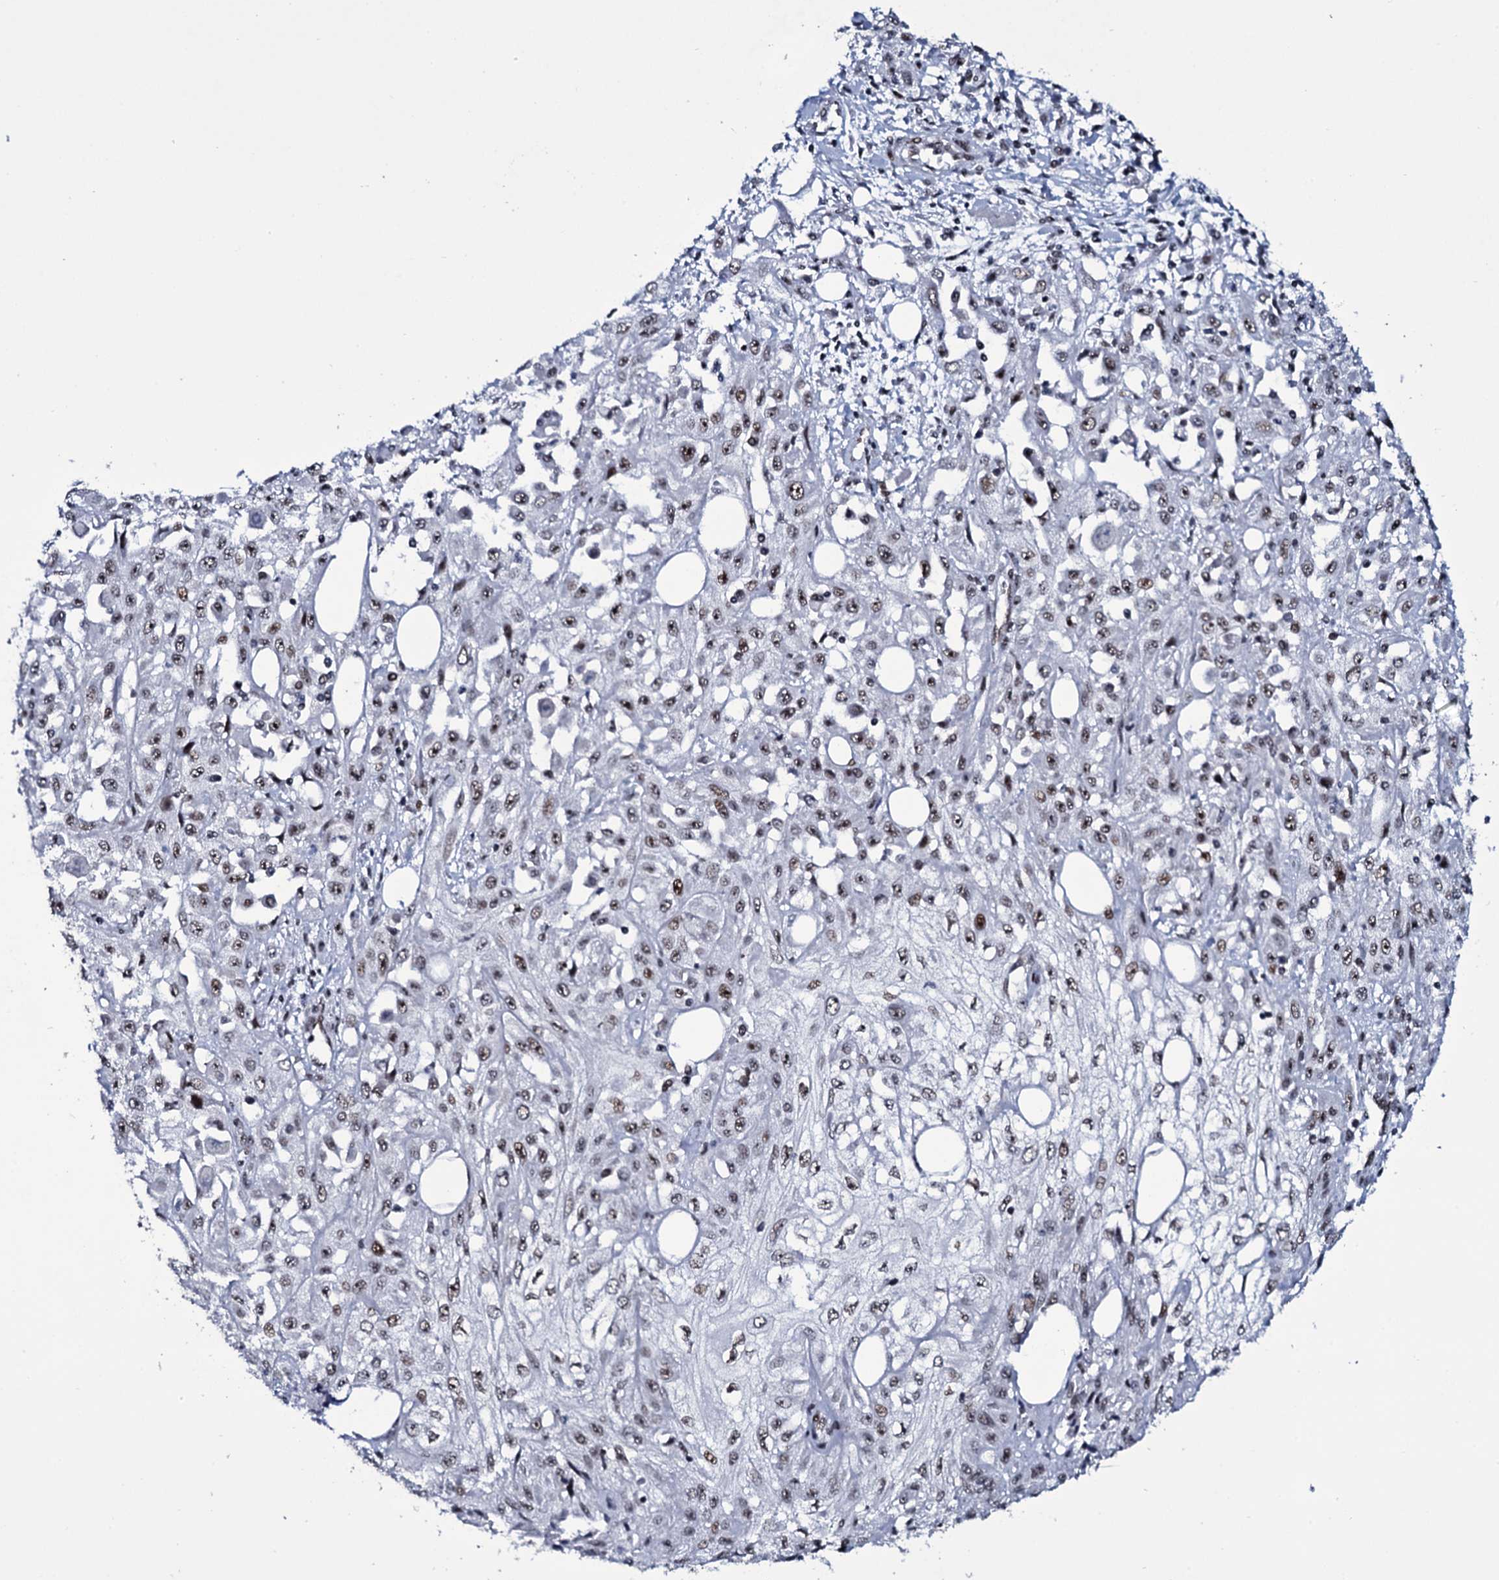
{"staining": {"intensity": "moderate", "quantity": ">75%", "location": "nuclear"}, "tissue": "skin cancer", "cell_type": "Tumor cells", "image_type": "cancer", "snomed": [{"axis": "morphology", "description": "Squamous cell carcinoma, NOS"}, {"axis": "morphology", "description": "Squamous cell carcinoma, metastatic, NOS"}, {"axis": "topography", "description": "Skin"}, {"axis": "topography", "description": "Lymph node"}], "caption": "A photomicrograph of squamous cell carcinoma (skin) stained for a protein exhibits moderate nuclear brown staining in tumor cells.", "gene": "ZMIZ2", "patient": {"sex": "male", "age": 75}}